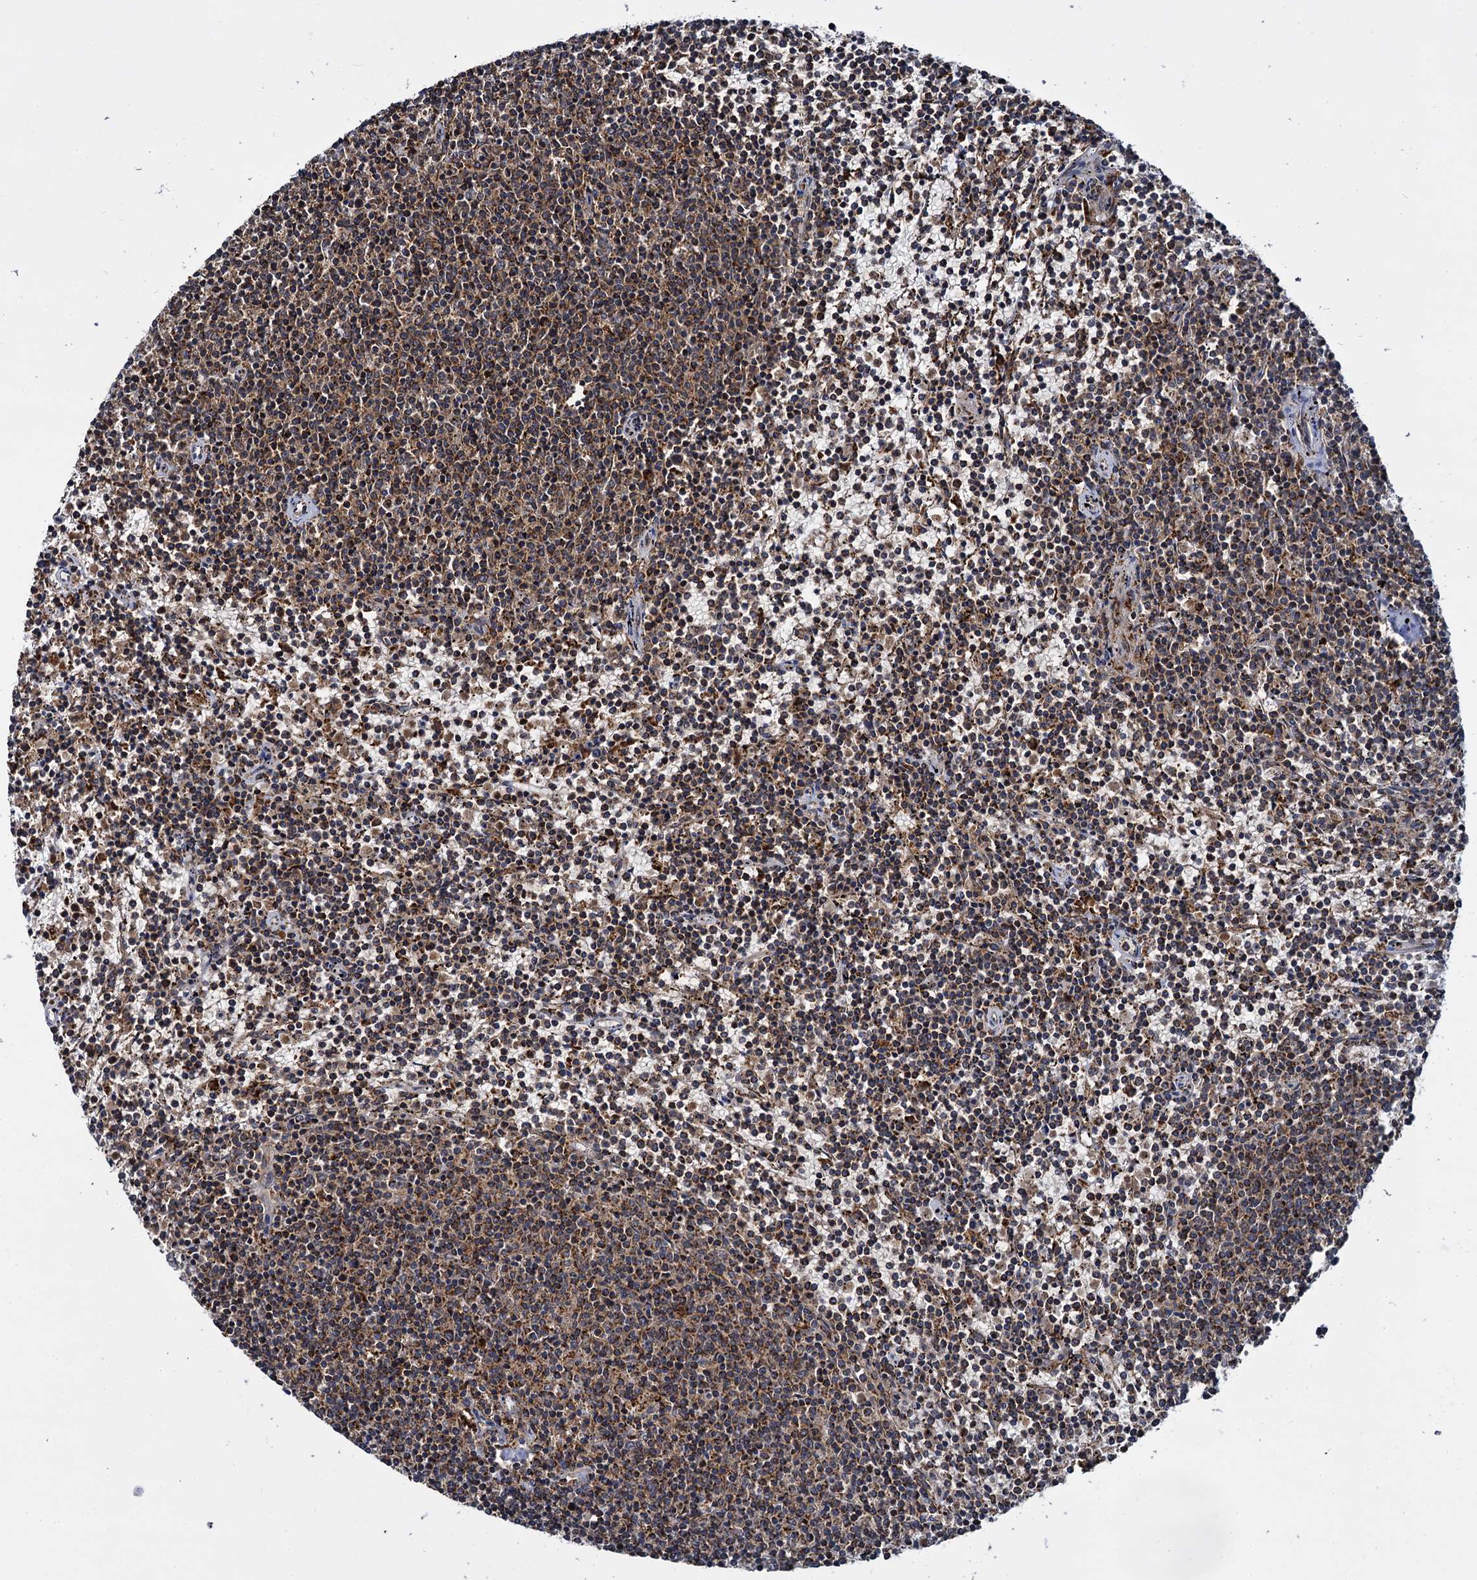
{"staining": {"intensity": "moderate", "quantity": ">75%", "location": "cytoplasmic/membranous"}, "tissue": "lymphoma", "cell_type": "Tumor cells", "image_type": "cancer", "snomed": [{"axis": "morphology", "description": "Malignant lymphoma, non-Hodgkin's type, Low grade"}, {"axis": "topography", "description": "Spleen"}], "caption": "Tumor cells demonstrate moderate cytoplasmic/membranous expression in about >75% of cells in low-grade malignant lymphoma, non-Hodgkin's type.", "gene": "UFM1", "patient": {"sex": "female", "age": 50}}